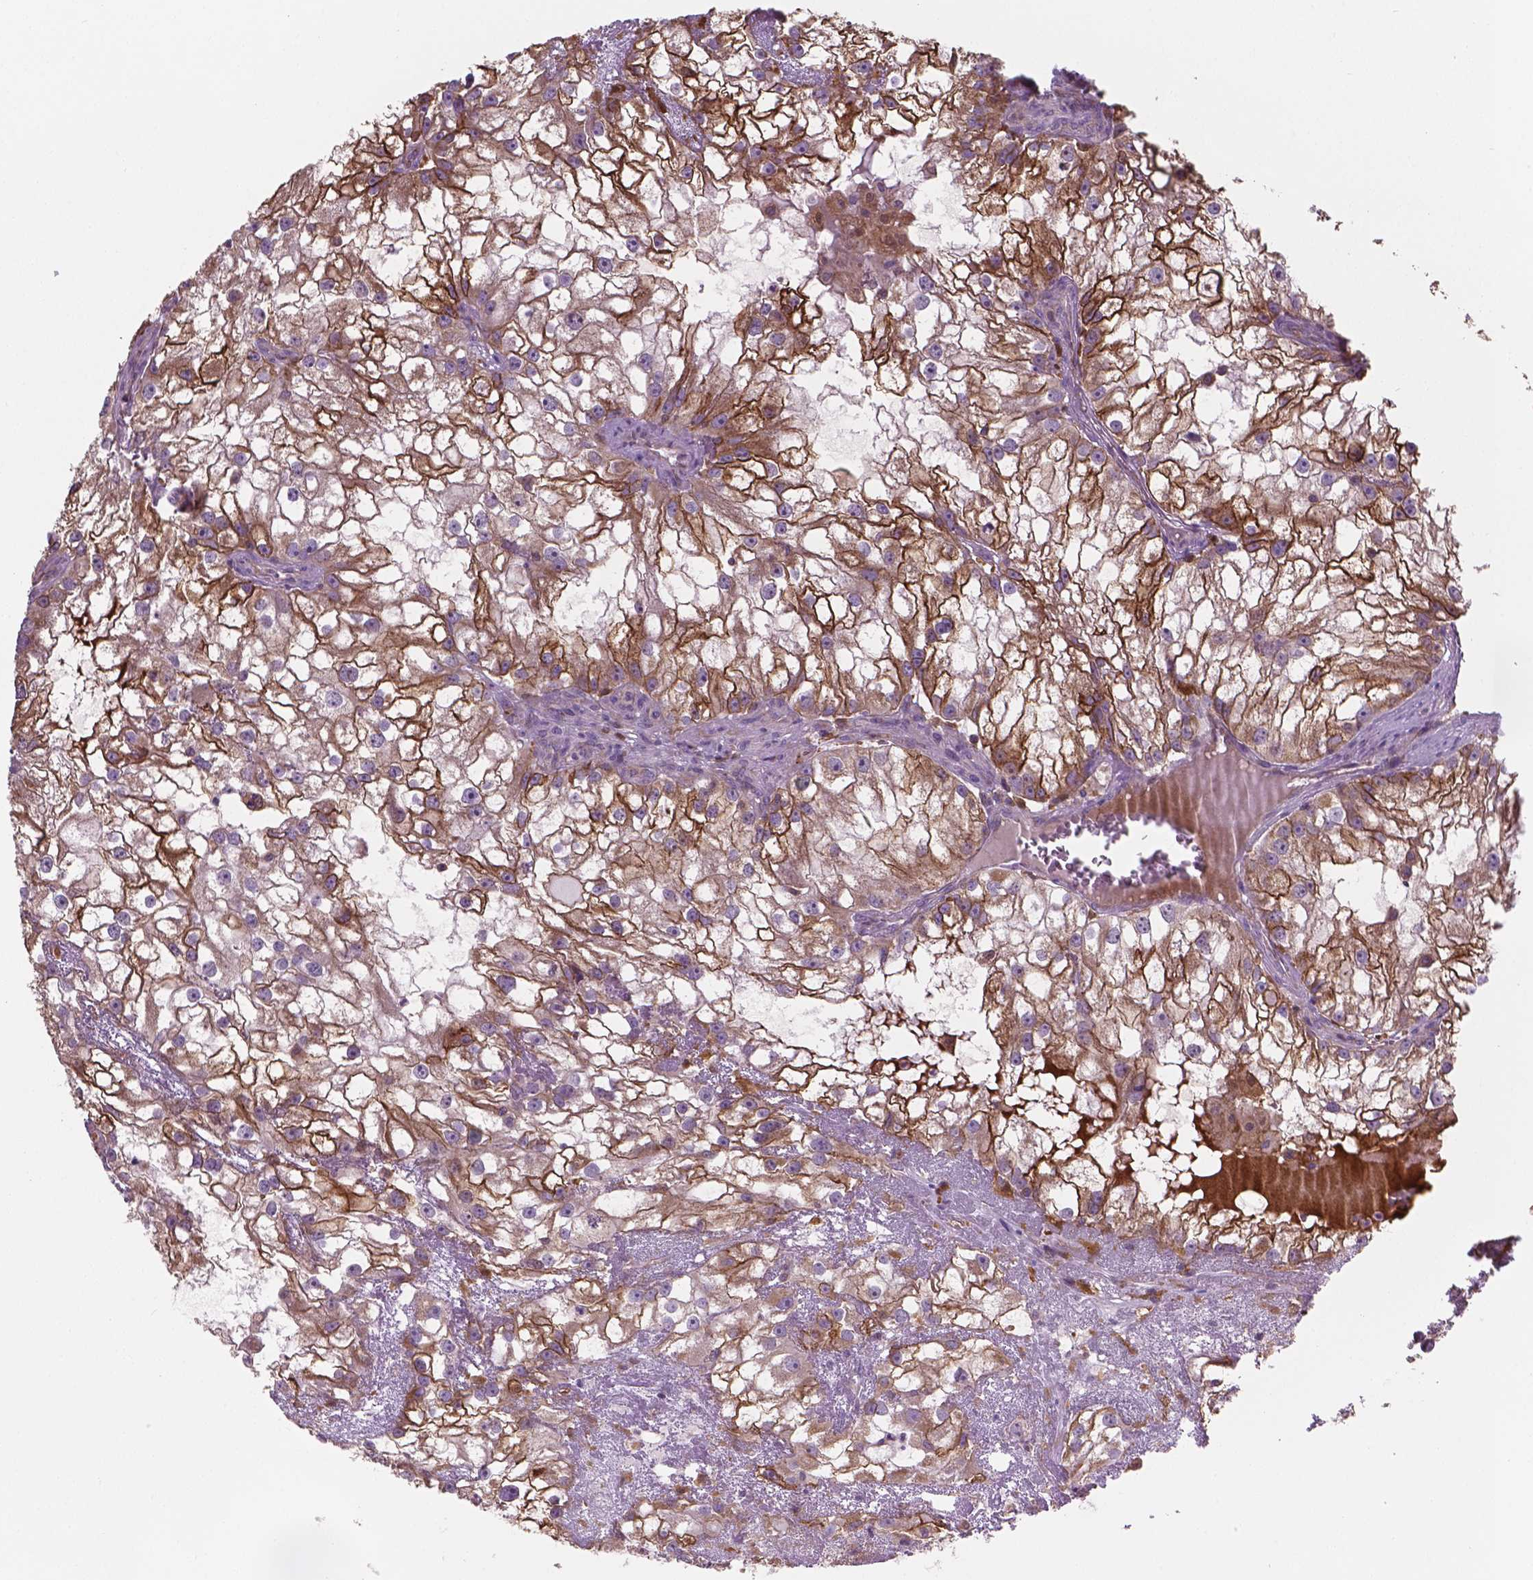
{"staining": {"intensity": "strong", "quantity": "25%-75%", "location": "cytoplasmic/membranous"}, "tissue": "renal cancer", "cell_type": "Tumor cells", "image_type": "cancer", "snomed": [{"axis": "morphology", "description": "Adenocarcinoma, NOS"}, {"axis": "topography", "description": "Kidney"}], "caption": "This micrograph shows immunohistochemistry (IHC) staining of human renal cancer, with high strong cytoplasmic/membranous expression in approximately 25%-75% of tumor cells.", "gene": "TCAF1", "patient": {"sex": "male", "age": 59}}